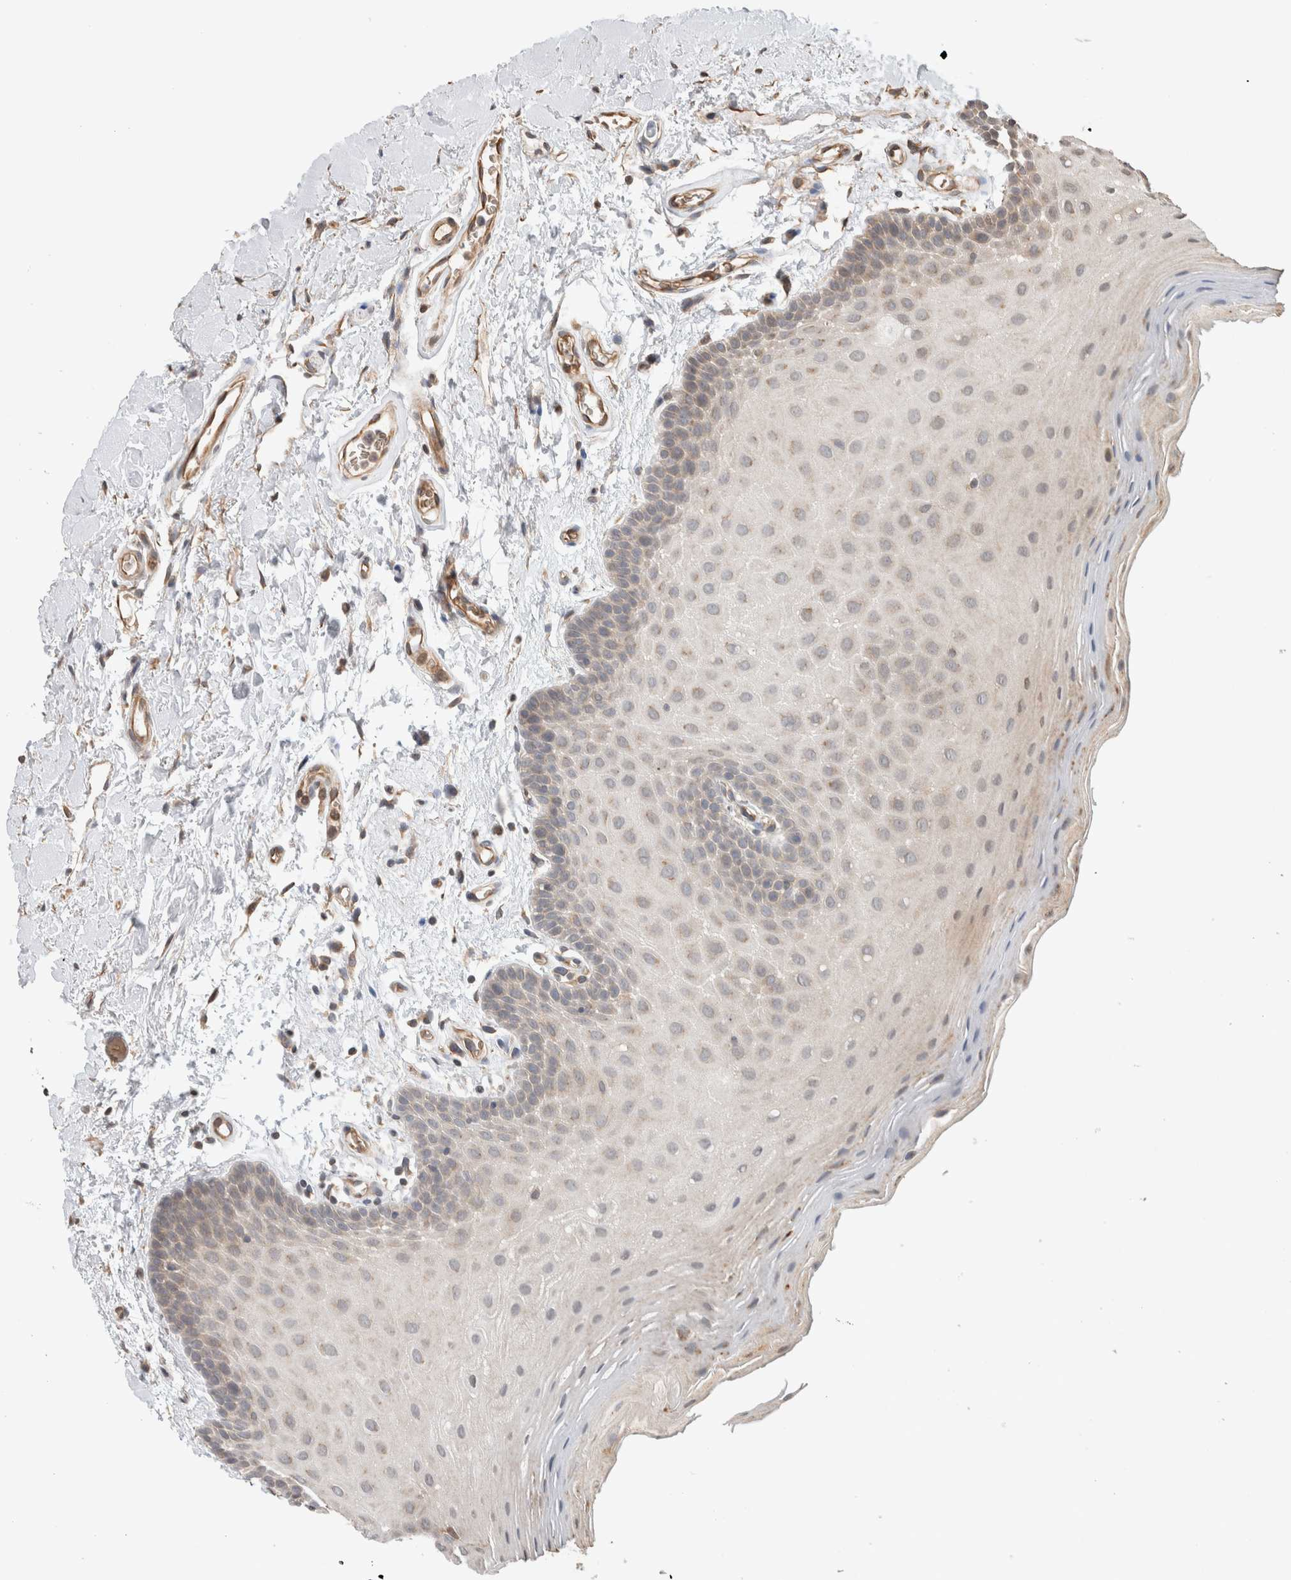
{"staining": {"intensity": "weak", "quantity": ">75%", "location": "cytoplasmic/membranous"}, "tissue": "oral mucosa", "cell_type": "Squamous epithelial cells", "image_type": "normal", "snomed": [{"axis": "morphology", "description": "Normal tissue, NOS"}, {"axis": "topography", "description": "Oral tissue"}], "caption": "IHC (DAB) staining of unremarkable oral mucosa exhibits weak cytoplasmic/membranous protein expression in approximately >75% of squamous epithelial cells.", "gene": "OTUD6B", "patient": {"sex": "male", "age": 62}}